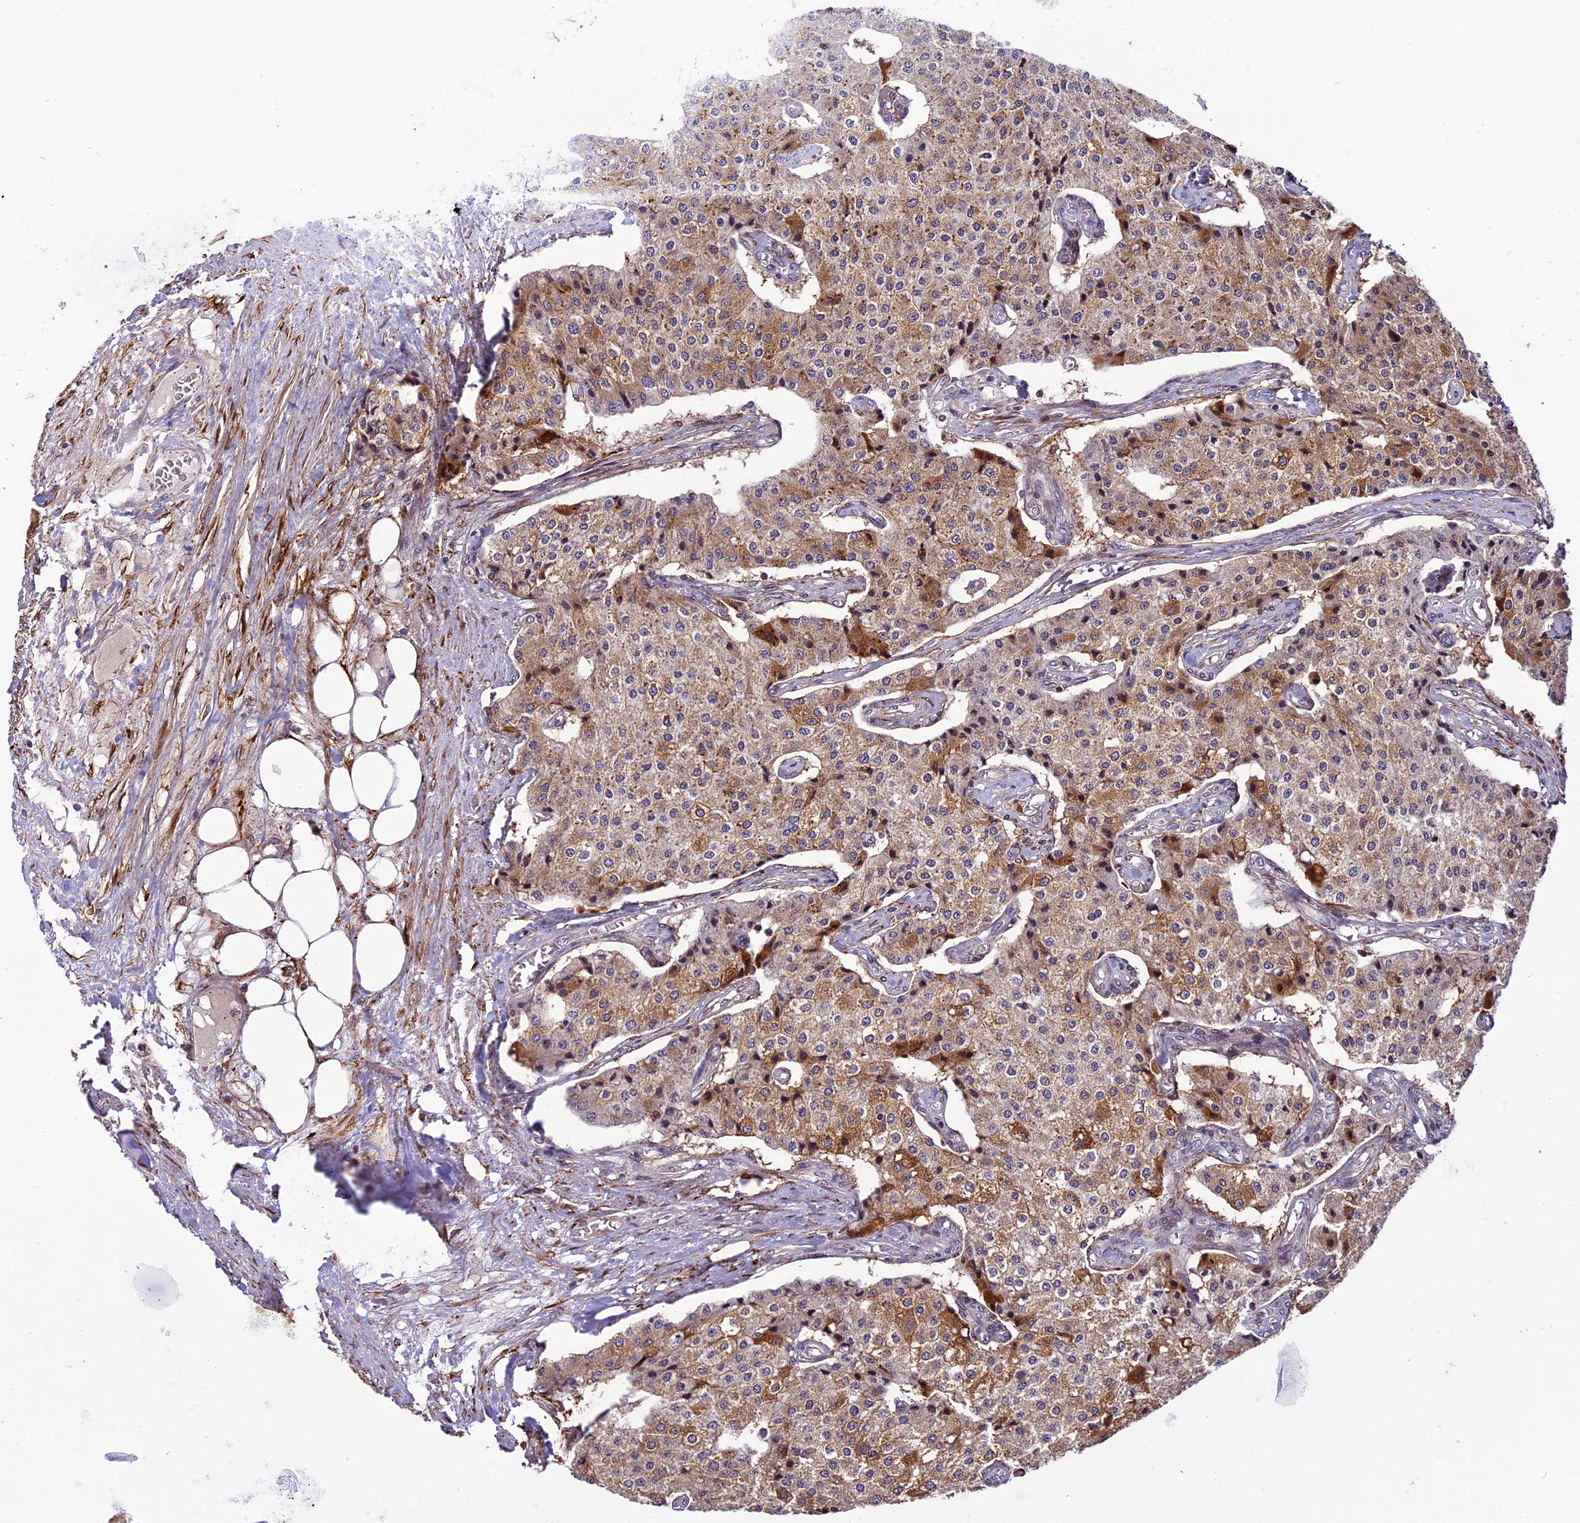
{"staining": {"intensity": "moderate", "quantity": "25%-75%", "location": "cytoplasmic/membranous"}, "tissue": "carcinoid", "cell_type": "Tumor cells", "image_type": "cancer", "snomed": [{"axis": "morphology", "description": "Carcinoid, malignant, NOS"}, {"axis": "topography", "description": "Colon"}], "caption": "Tumor cells reveal moderate cytoplasmic/membranous positivity in approximately 25%-75% of cells in carcinoid.", "gene": "MIEF2", "patient": {"sex": "female", "age": 52}}